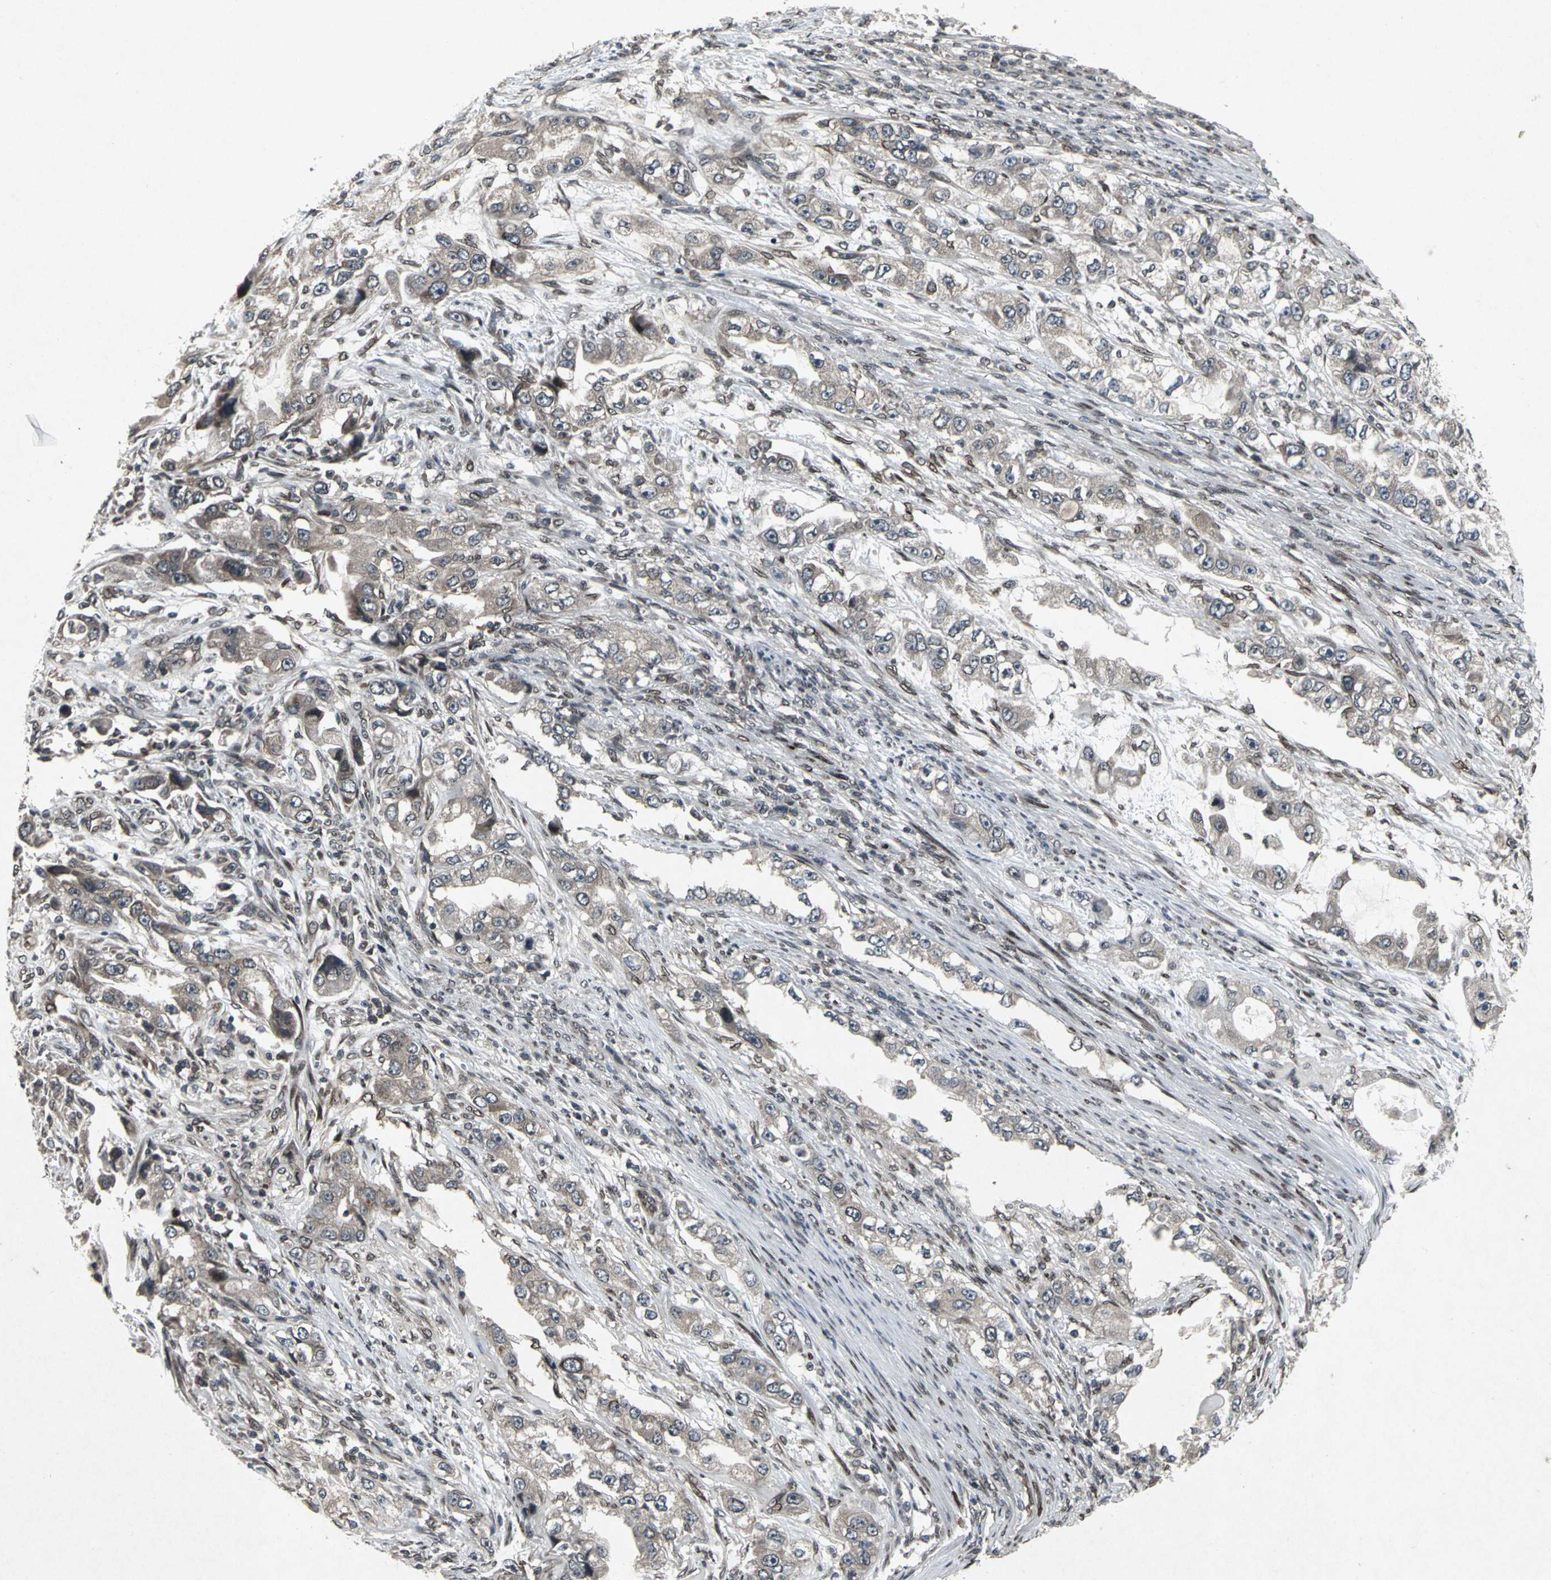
{"staining": {"intensity": "weak", "quantity": ">75%", "location": "cytoplasmic/membranous"}, "tissue": "stomach cancer", "cell_type": "Tumor cells", "image_type": "cancer", "snomed": [{"axis": "morphology", "description": "Adenocarcinoma, NOS"}, {"axis": "topography", "description": "Stomach, lower"}], "caption": "Stomach adenocarcinoma stained for a protein demonstrates weak cytoplasmic/membranous positivity in tumor cells.", "gene": "SH2B3", "patient": {"sex": "female", "age": 93}}